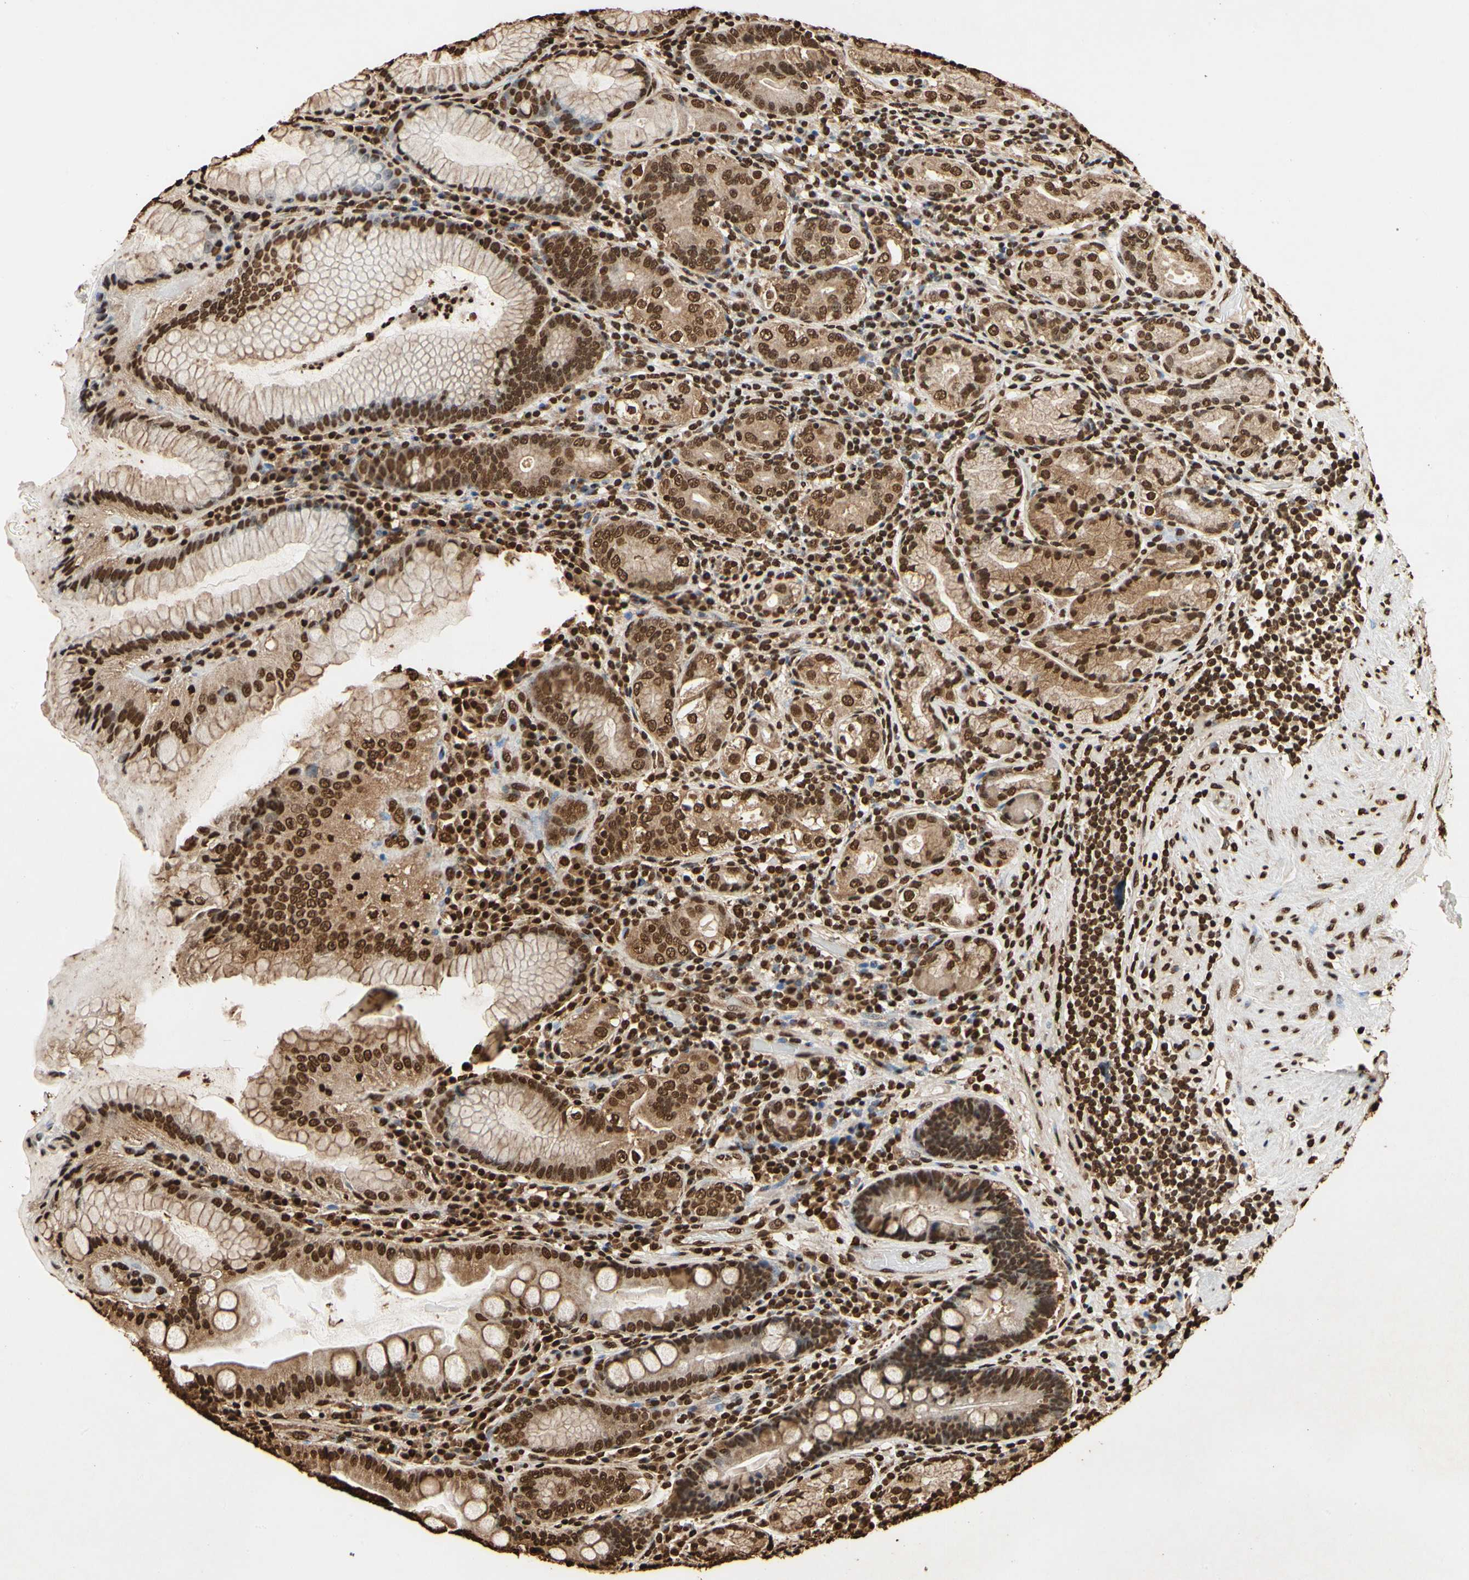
{"staining": {"intensity": "strong", "quantity": ">75%", "location": "cytoplasmic/membranous,nuclear"}, "tissue": "stomach", "cell_type": "Glandular cells", "image_type": "normal", "snomed": [{"axis": "morphology", "description": "Normal tissue, NOS"}, {"axis": "topography", "description": "Stomach, lower"}], "caption": "Immunohistochemistry of normal stomach demonstrates high levels of strong cytoplasmic/membranous,nuclear staining in approximately >75% of glandular cells.", "gene": "HNRNPK", "patient": {"sex": "female", "age": 76}}